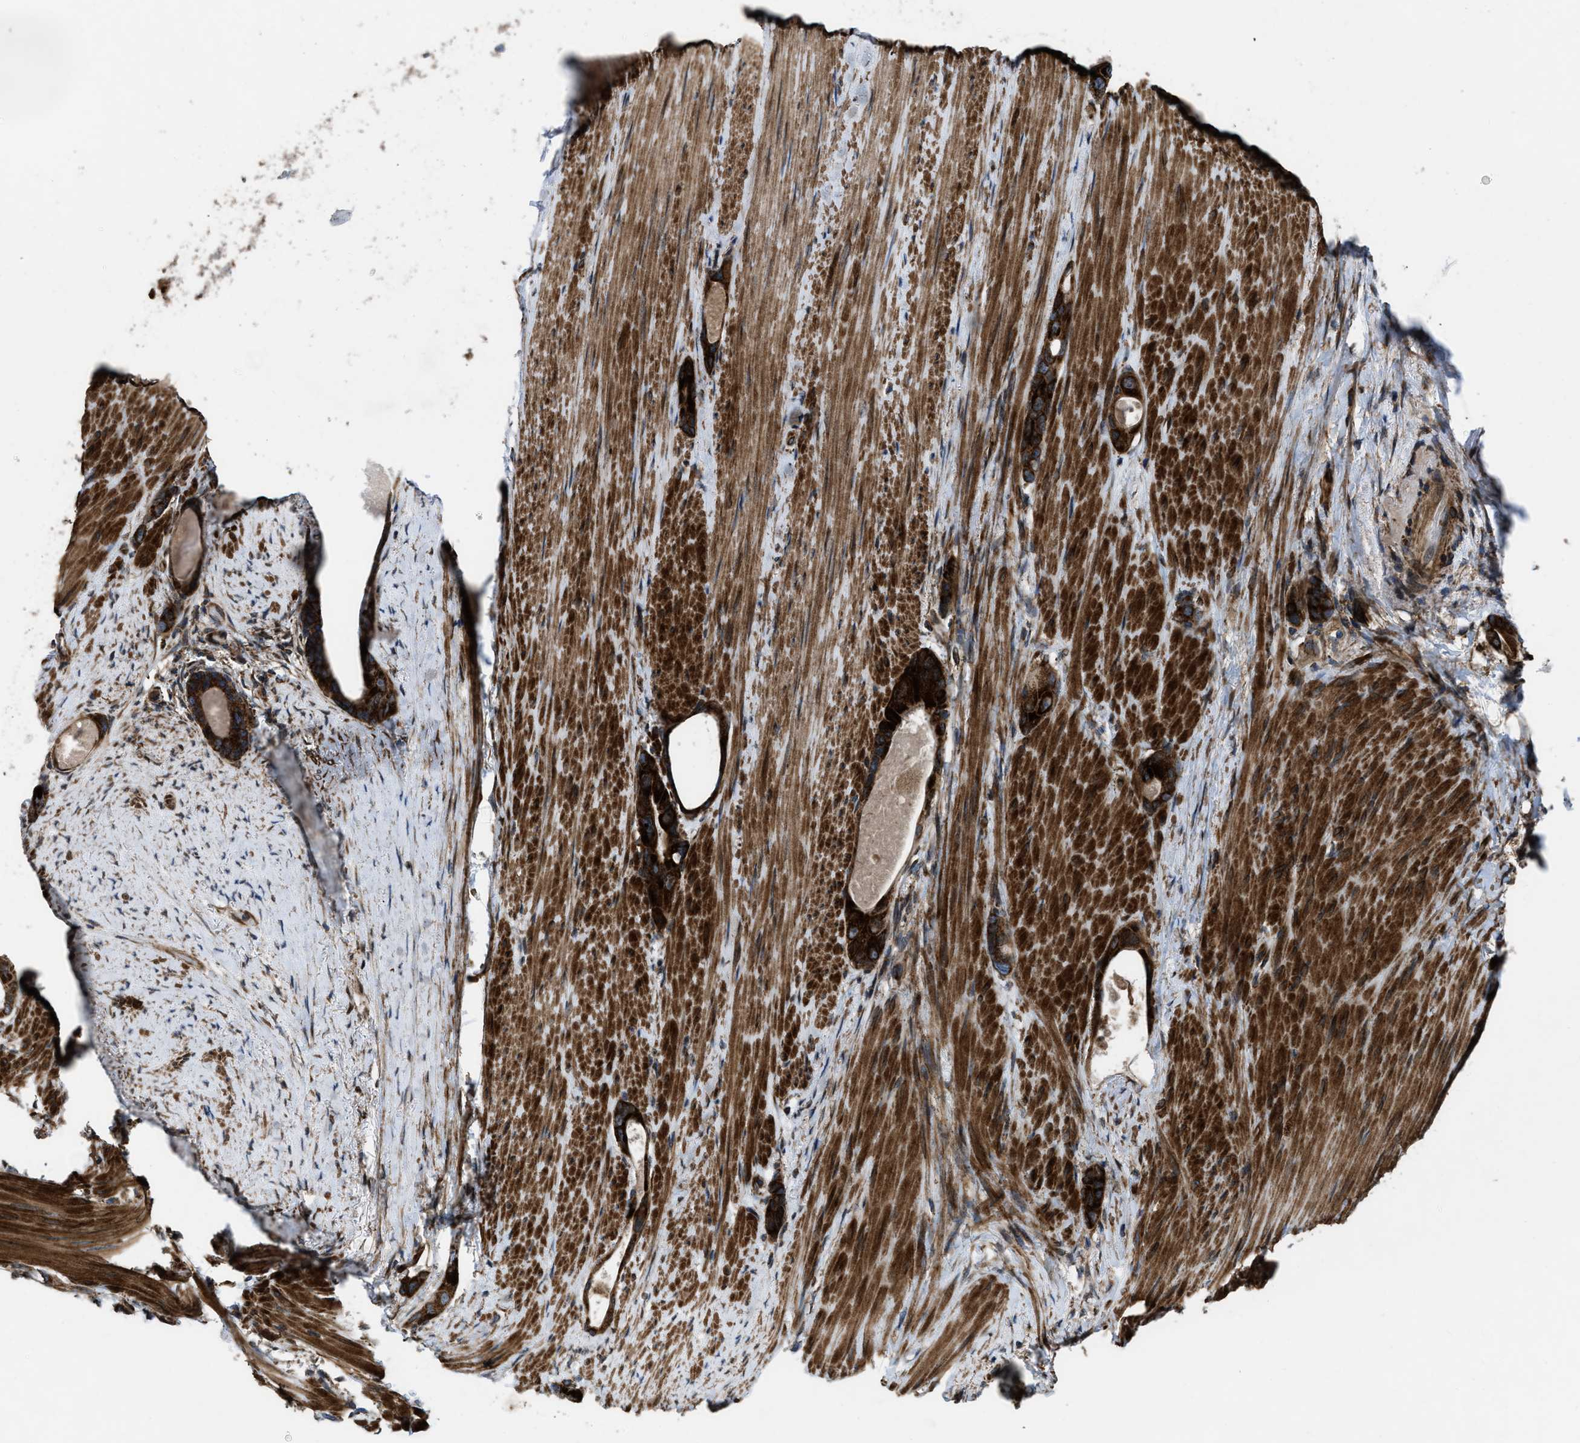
{"staining": {"intensity": "strong", "quantity": ">75%", "location": "cytoplasmic/membranous"}, "tissue": "colorectal cancer", "cell_type": "Tumor cells", "image_type": "cancer", "snomed": [{"axis": "morphology", "description": "Adenocarcinoma, NOS"}, {"axis": "topography", "description": "Rectum"}], "caption": "The immunohistochemical stain shows strong cytoplasmic/membranous positivity in tumor cells of colorectal cancer tissue.", "gene": "PER3", "patient": {"sex": "male", "age": 51}}